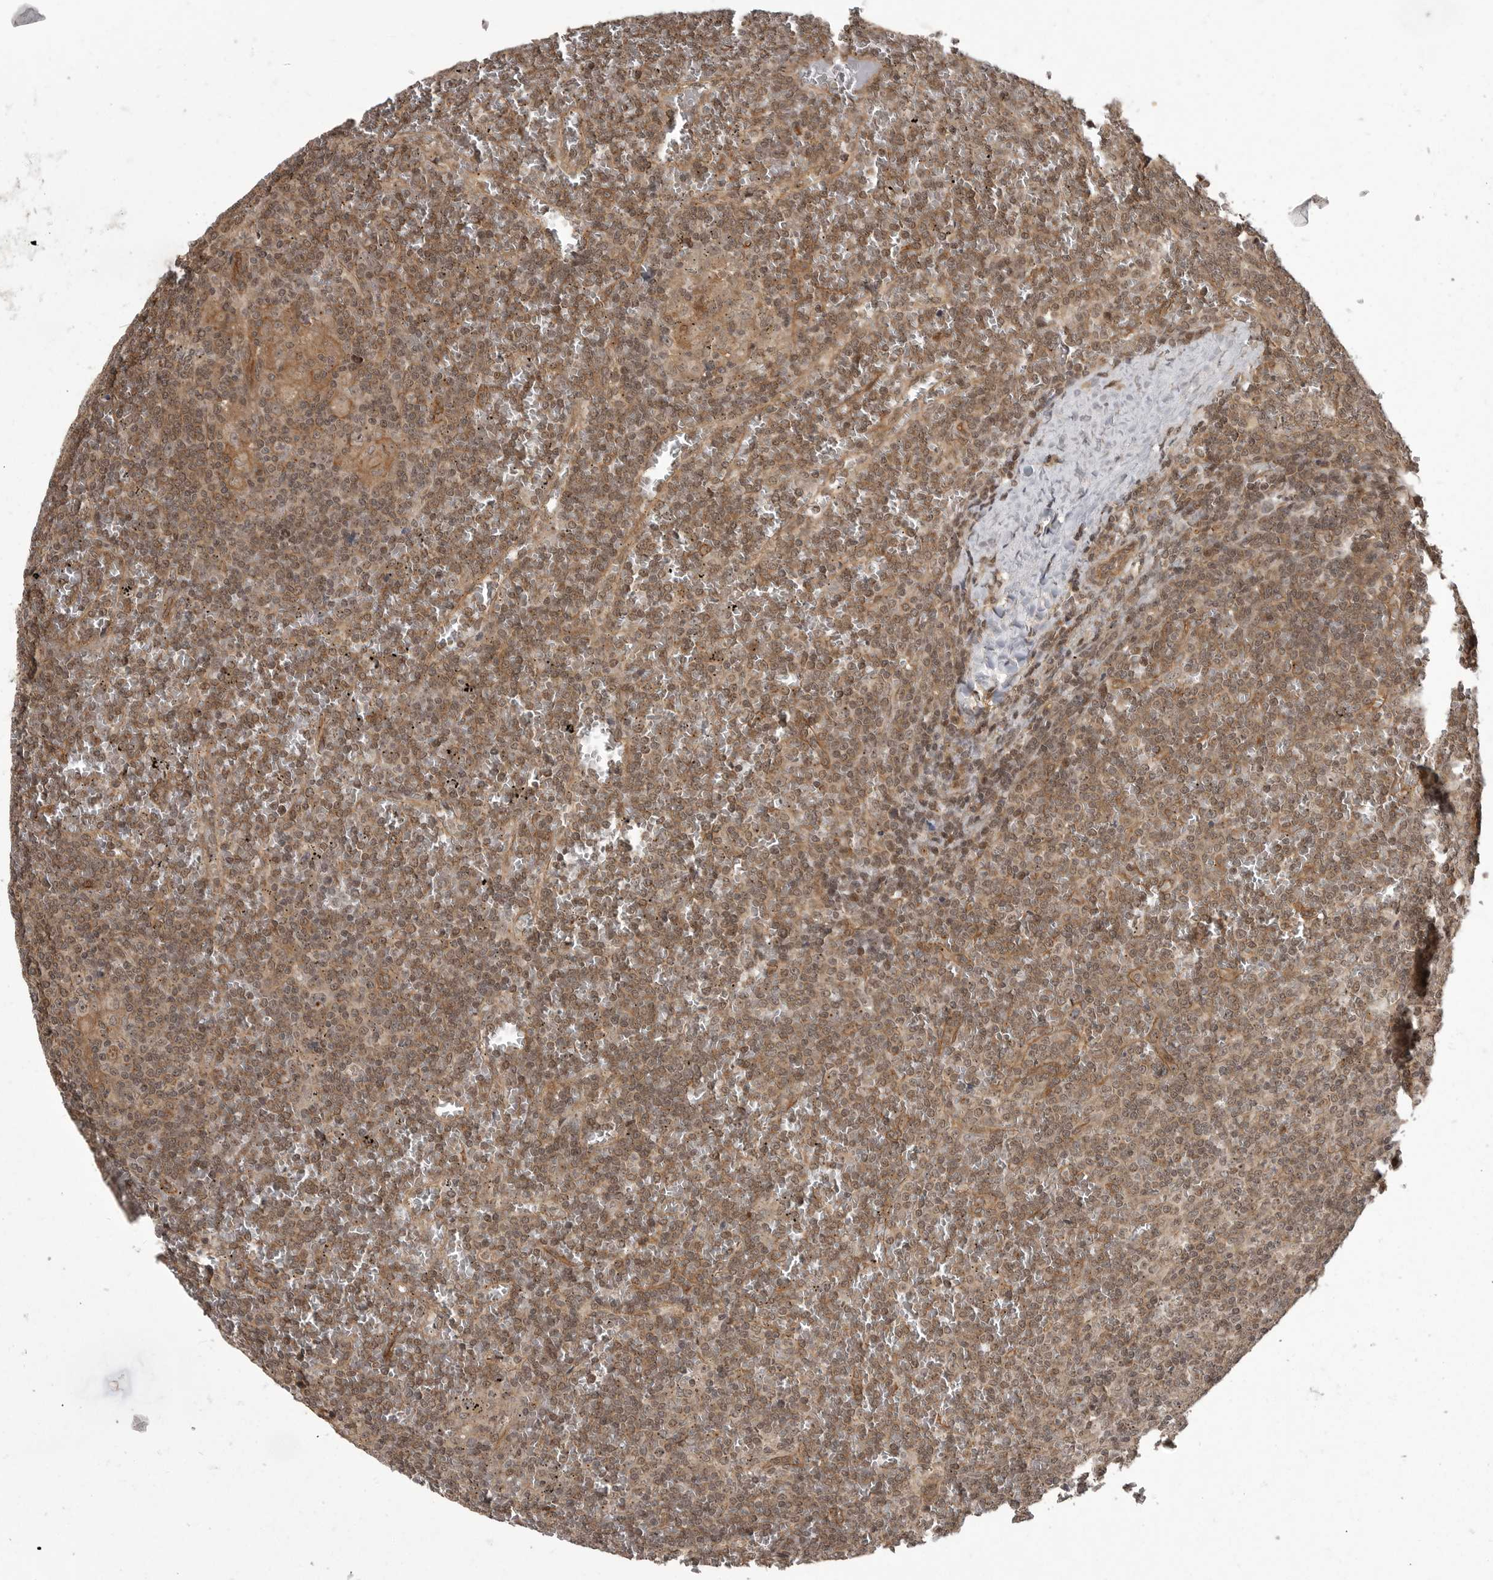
{"staining": {"intensity": "moderate", "quantity": ">75%", "location": "cytoplasmic/membranous"}, "tissue": "lymphoma", "cell_type": "Tumor cells", "image_type": "cancer", "snomed": [{"axis": "morphology", "description": "Malignant lymphoma, non-Hodgkin's type, Low grade"}, {"axis": "topography", "description": "Spleen"}], "caption": "Protein staining shows moderate cytoplasmic/membranous positivity in approximately >75% of tumor cells in lymphoma. (Brightfield microscopy of DAB IHC at high magnification).", "gene": "DNAJC8", "patient": {"sex": "female", "age": 19}}